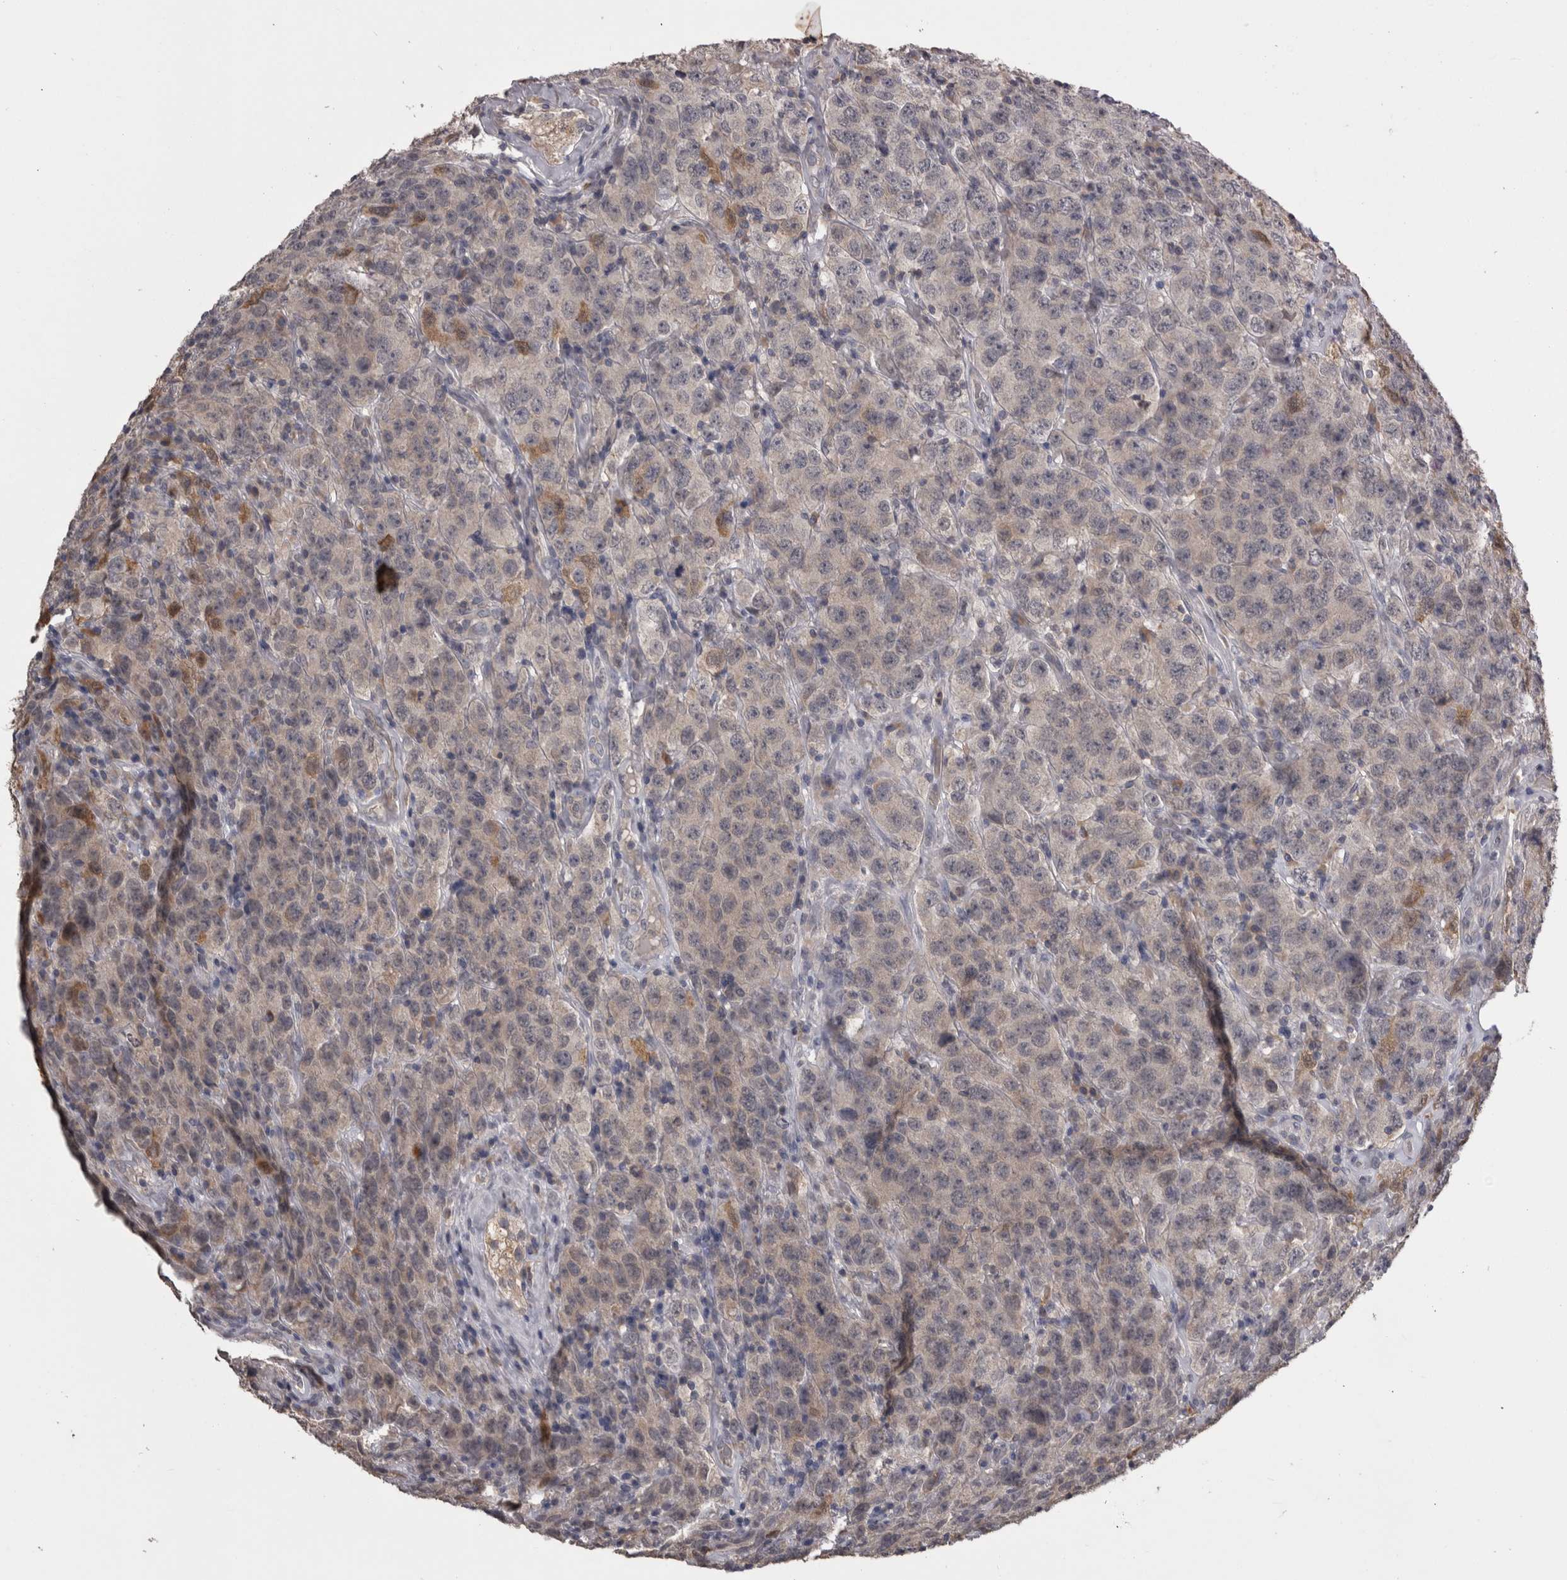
{"staining": {"intensity": "moderate", "quantity": "25%-75%", "location": "cytoplasmic/membranous"}, "tissue": "testis cancer", "cell_type": "Tumor cells", "image_type": "cancer", "snomed": [{"axis": "morphology", "description": "Seminoma, NOS"}, {"axis": "topography", "description": "Testis"}], "caption": "Human testis cancer stained with a brown dye demonstrates moderate cytoplasmic/membranous positive staining in about 25%-75% of tumor cells.", "gene": "ANXA13", "patient": {"sex": "male", "age": 52}}